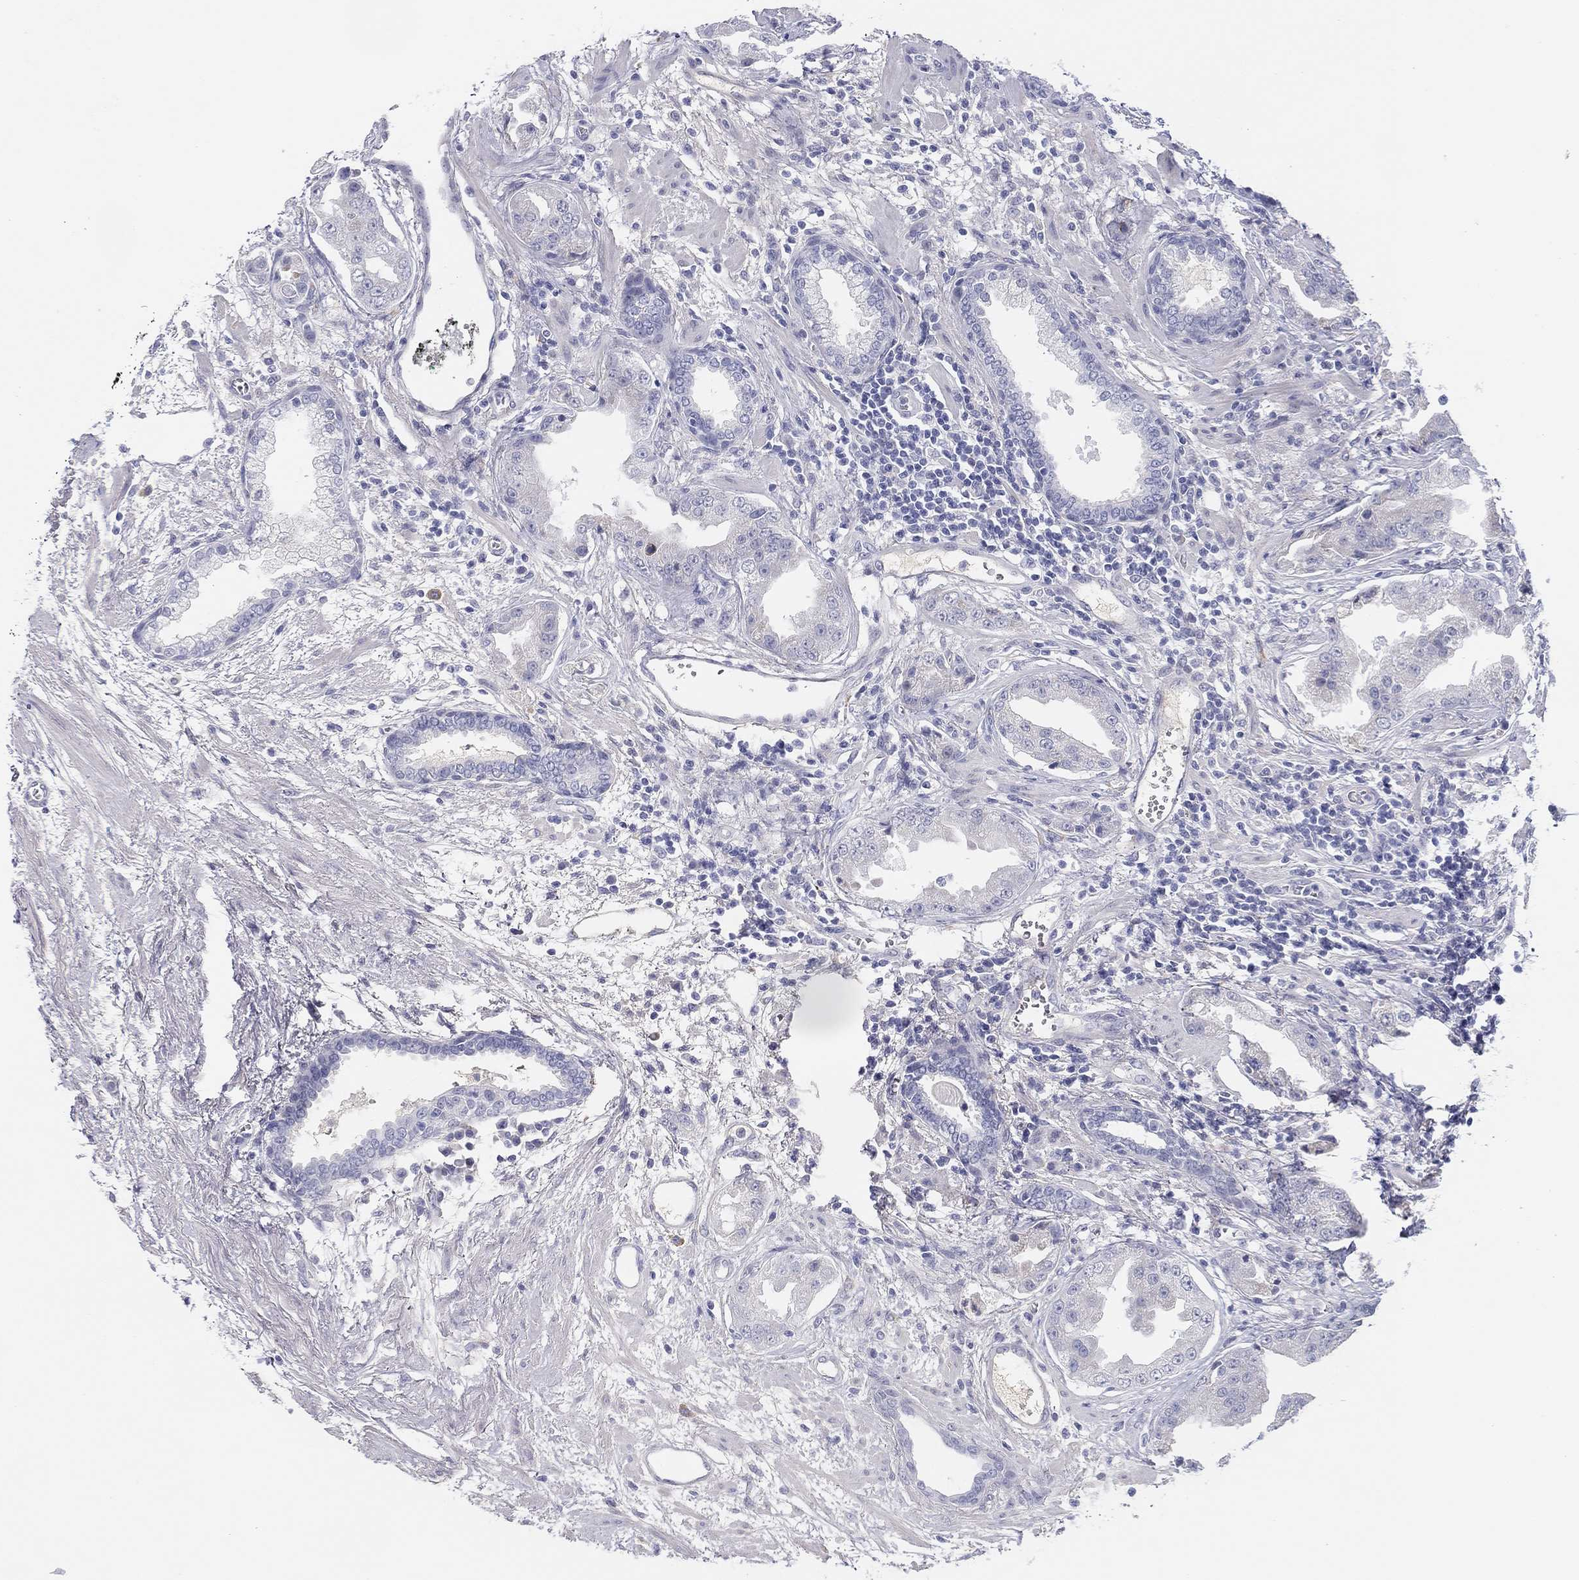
{"staining": {"intensity": "negative", "quantity": "none", "location": "none"}, "tissue": "prostate cancer", "cell_type": "Tumor cells", "image_type": "cancer", "snomed": [{"axis": "morphology", "description": "Adenocarcinoma, Low grade"}, {"axis": "topography", "description": "Prostate"}], "caption": "This is an immunohistochemistry image of prostate low-grade adenocarcinoma. There is no positivity in tumor cells.", "gene": "MLF1", "patient": {"sex": "male", "age": 62}}